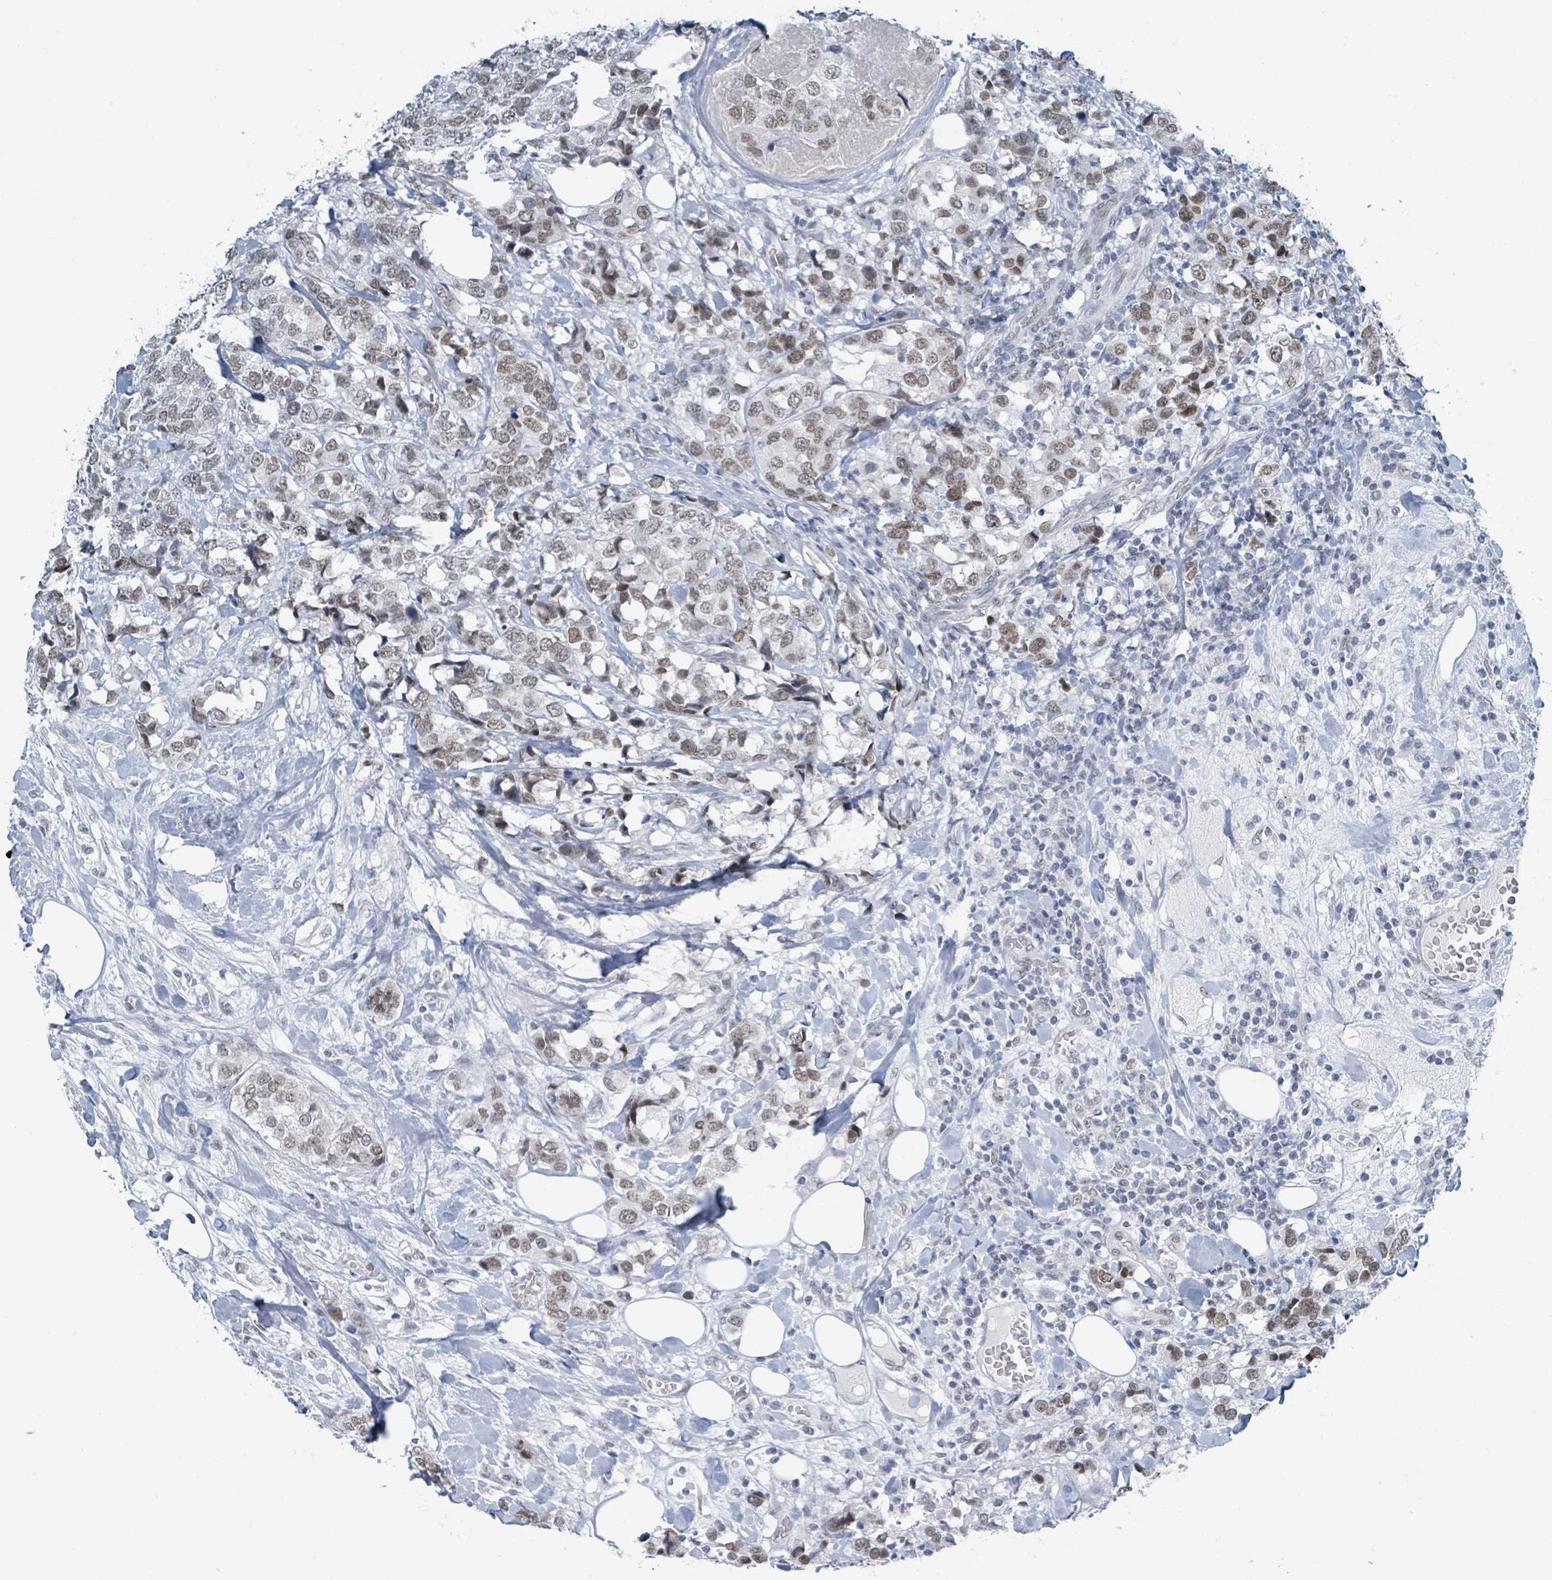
{"staining": {"intensity": "moderate", "quantity": "25%-75%", "location": "nuclear"}, "tissue": "breast cancer", "cell_type": "Tumor cells", "image_type": "cancer", "snomed": [{"axis": "morphology", "description": "Lobular carcinoma"}, {"axis": "topography", "description": "Breast"}], "caption": "Breast cancer stained with a brown dye demonstrates moderate nuclear positive staining in about 25%-75% of tumor cells.", "gene": "EHMT2", "patient": {"sex": "female", "age": 59}}